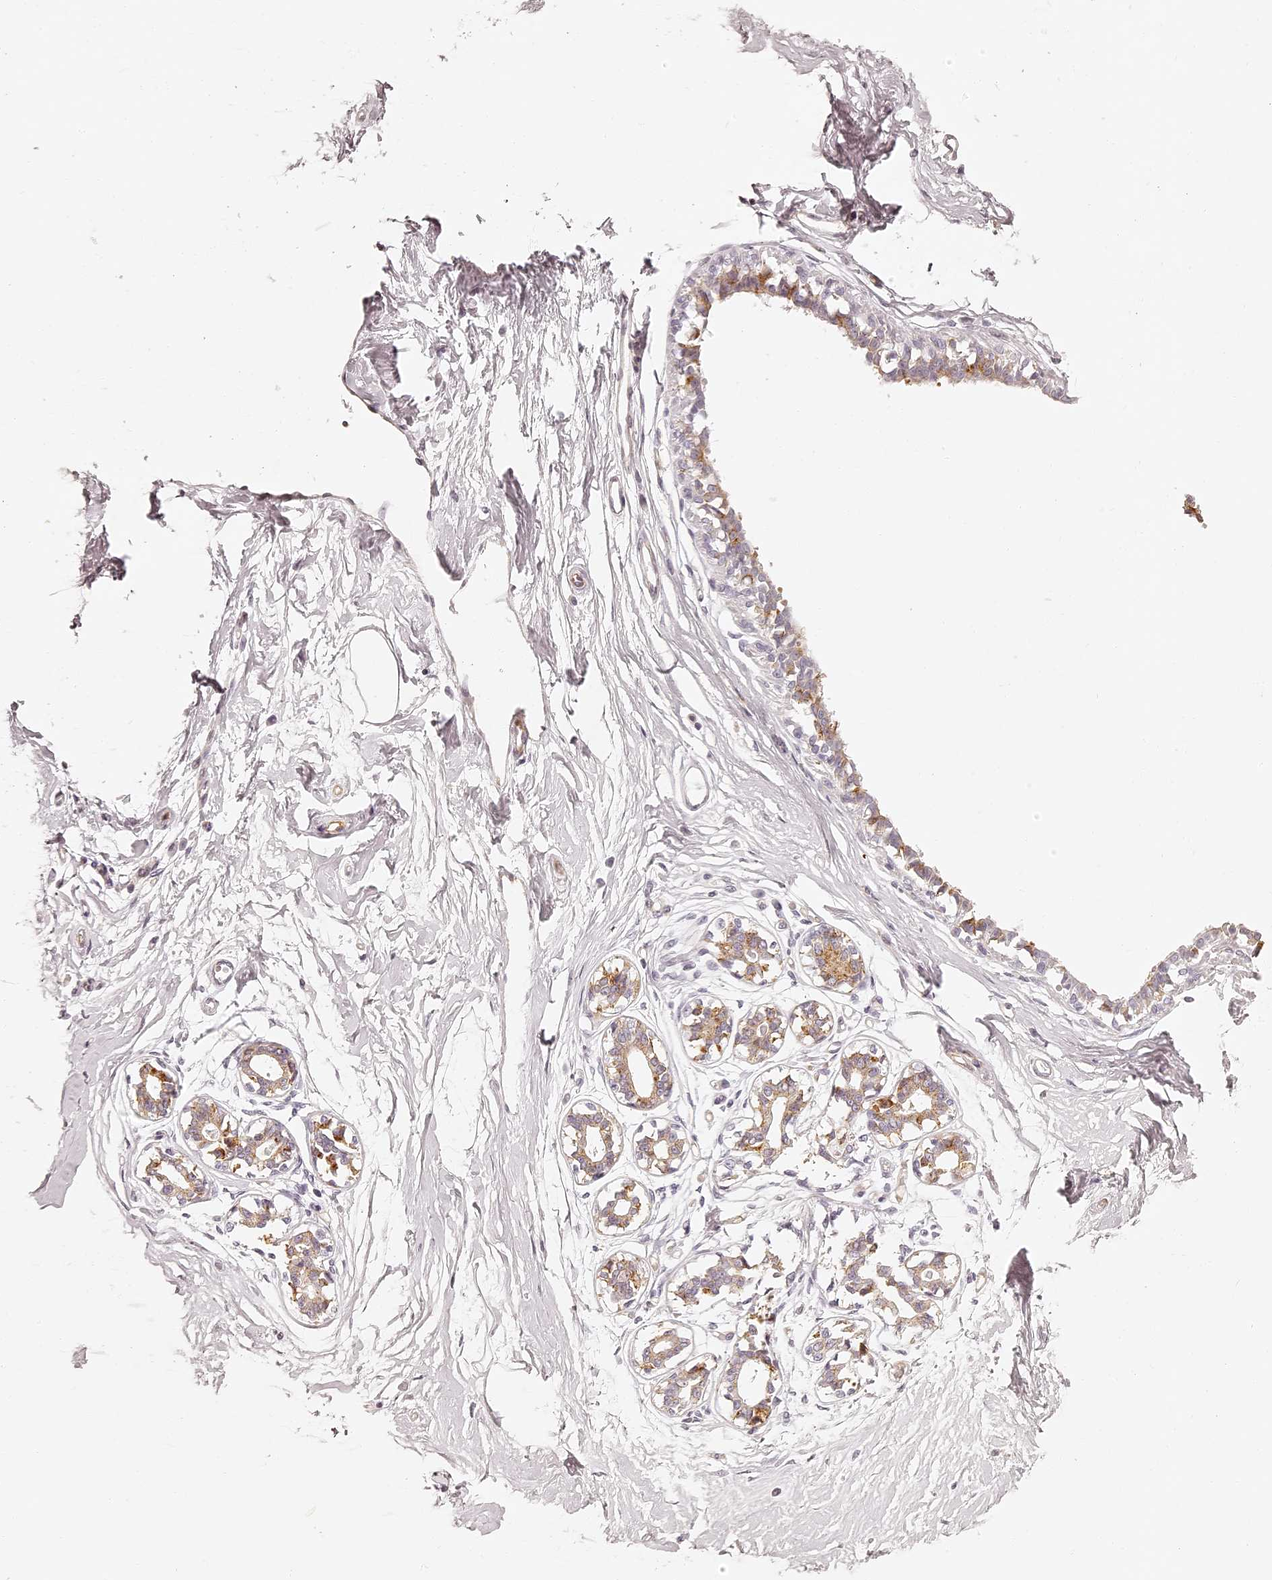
{"staining": {"intensity": "negative", "quantity": "none", "location": "none"}, "tissue": "breast", "cell_type": "Adipocytes", "image_type": "normal", "snomed": [{"axis": "morphology", "description": "Normal tissue, NOS"}, {"axis": "topography", "description": "Breast"}], "caption": "High magnification brightfield microscopy of normal breast stained with DAB (brown) and counterstained with hematoxylin (blue): adipocytes show no significant staining. (DAB (3,3'-diaminobenzidine) immunohistochemistry with hematoxylin counter stain).", "gene": "ELAPOR1", "patient": {"sex": "female", "age": 45}}